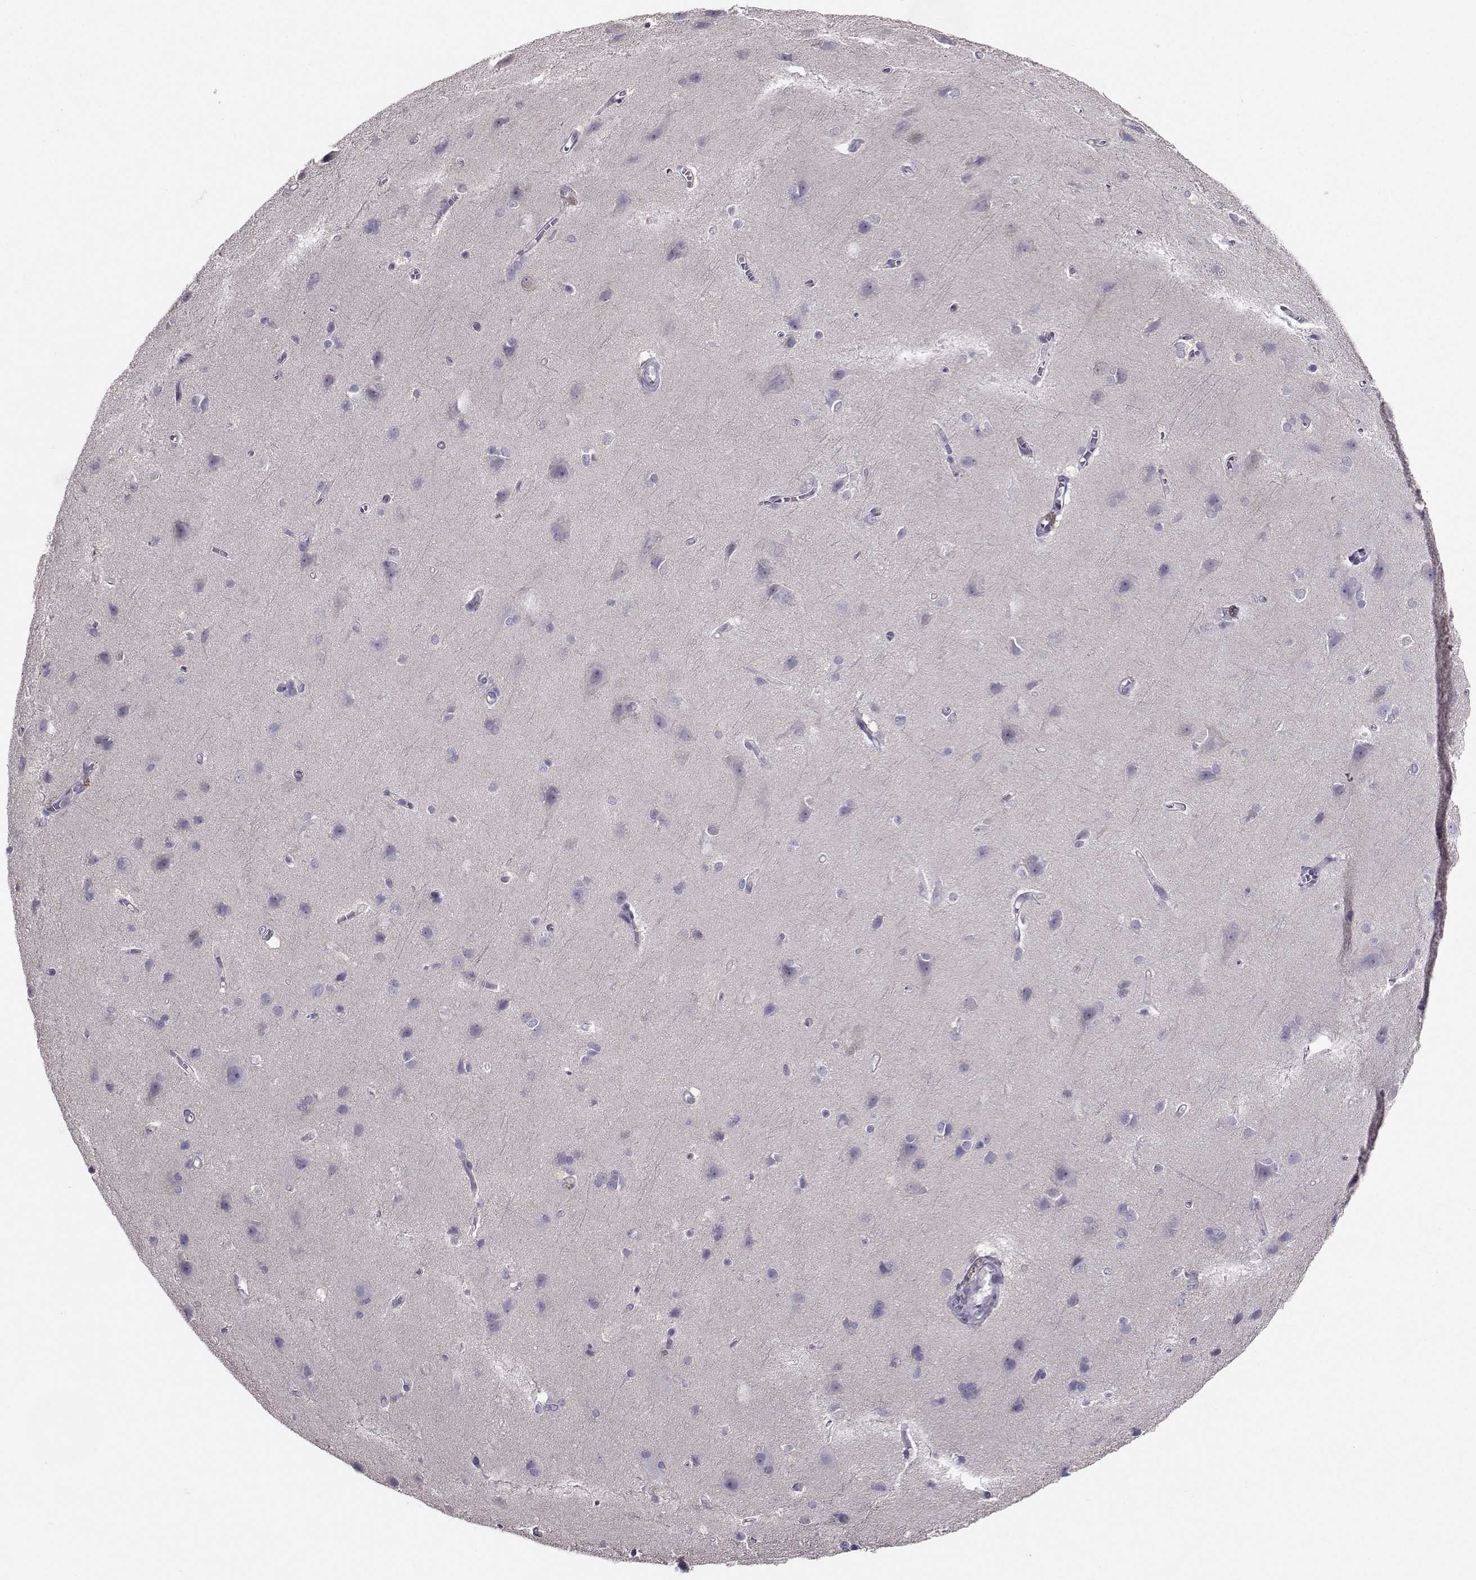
{"staining": {"intensity": "negative", "quantity": "none", "location": "none"}, "tissue": "cerebral cortex", "cell_type": "Endothelial cells", "image_type": "normal", "snomed": [{"axis": "morphology", "description": "Normal tissue, NOS"}, {"axis": "topography", "description": "Cerebral cortex"}], "caption": "IHC photomicrograph of benign cerebral cortex stained for a protein (brown), which demonstrates no positivity in endothelial cells.", "gene": "PGK1", "patient": {"sex": "male", "age": 37}}